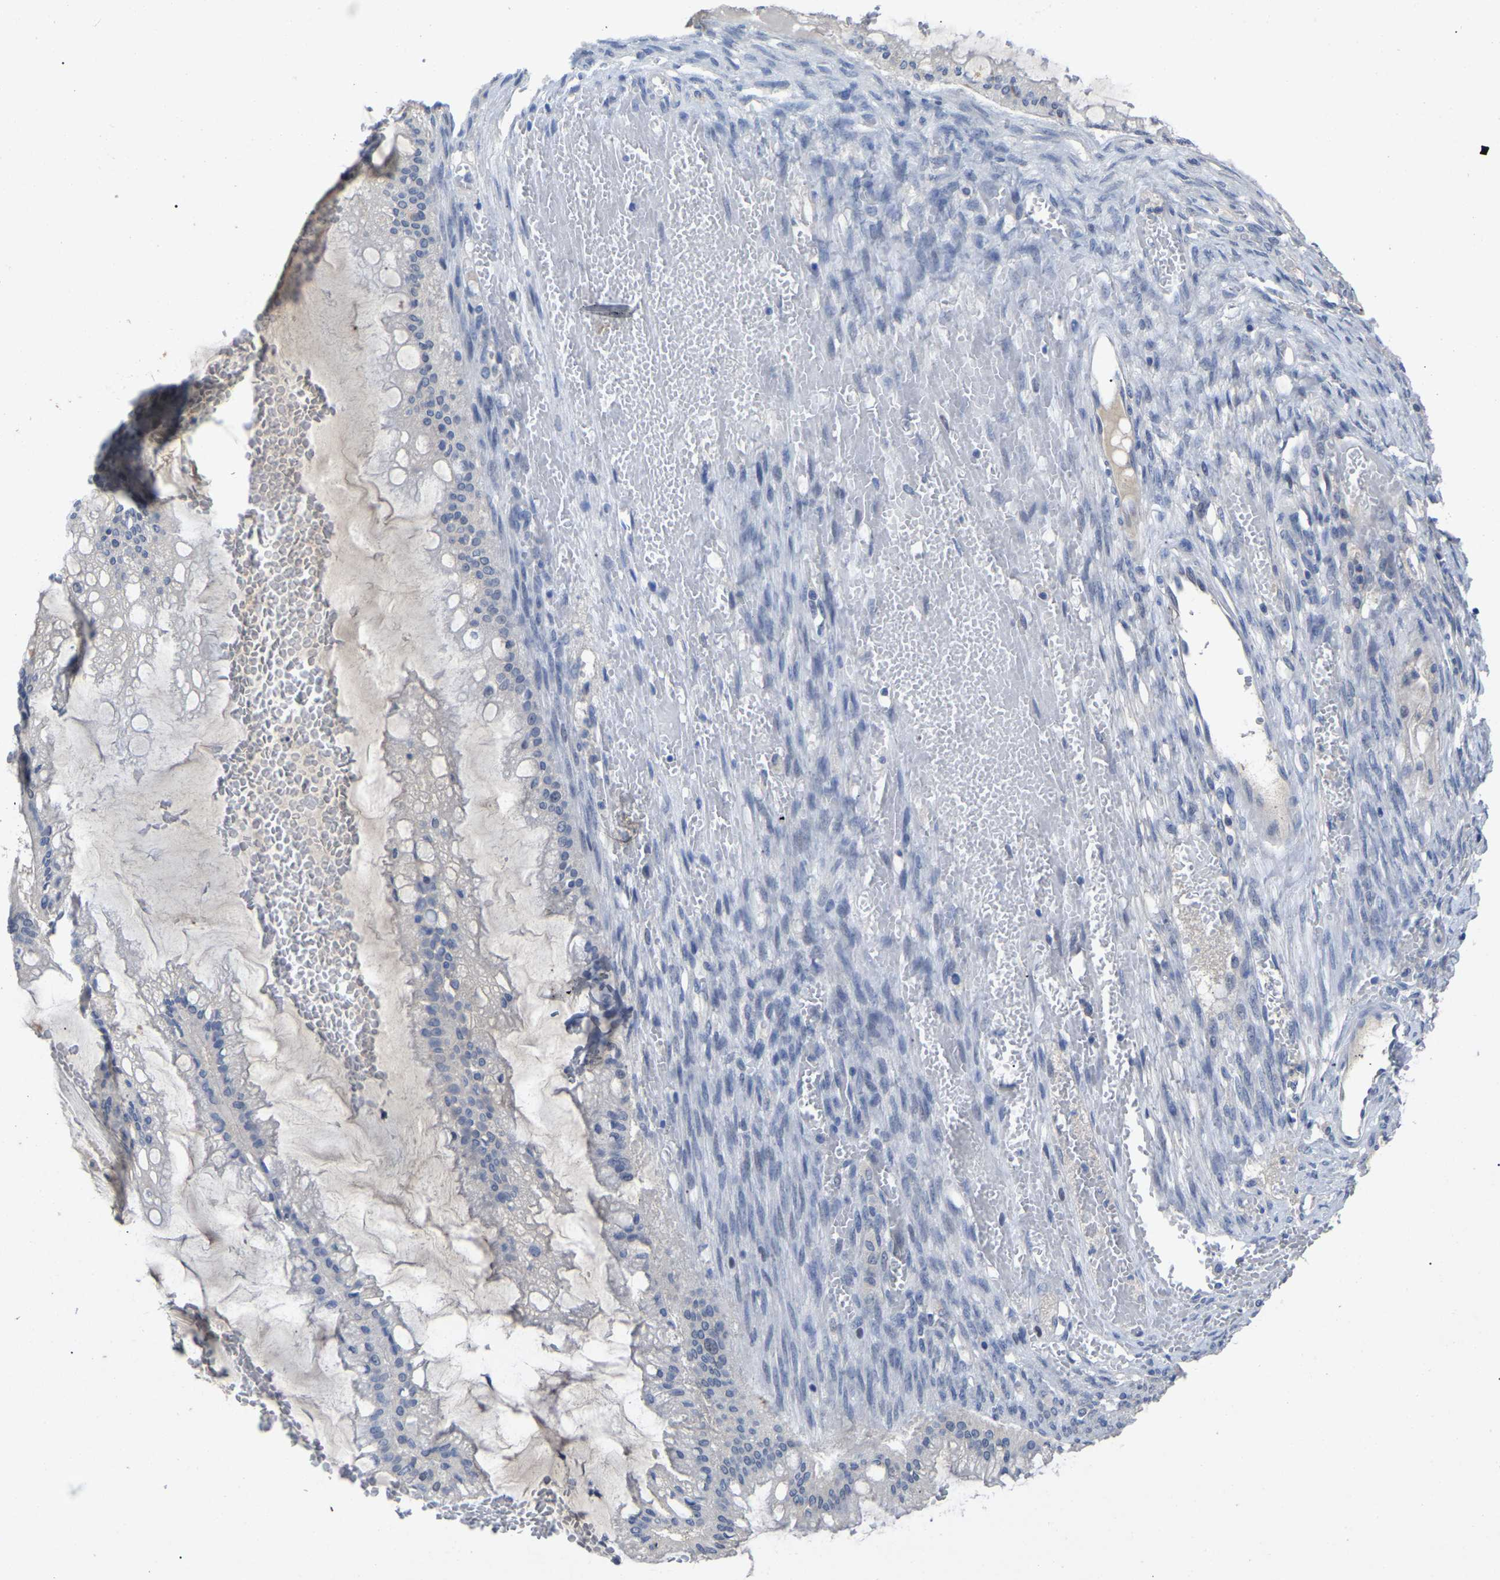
{"staining": {"intensity": "negative", "quantity": "none", "location": "none"}, "tissue": "ovarian cancer", "cell_type": "Tumor cells", "image_type": "cancer", "snomed": [{"axis": "morphology", "description": "Cystadenocarcinoma, mucinous, NOS"}, {"axis": "topography", "description": "Ovary"}], "caption": "Image shows no protein positivity in tumor cells of ovarian mucinous cystadenocarcinoma tissue.", "gene": "SMPD2", "patient": {"sex": "female", "age": 73}}